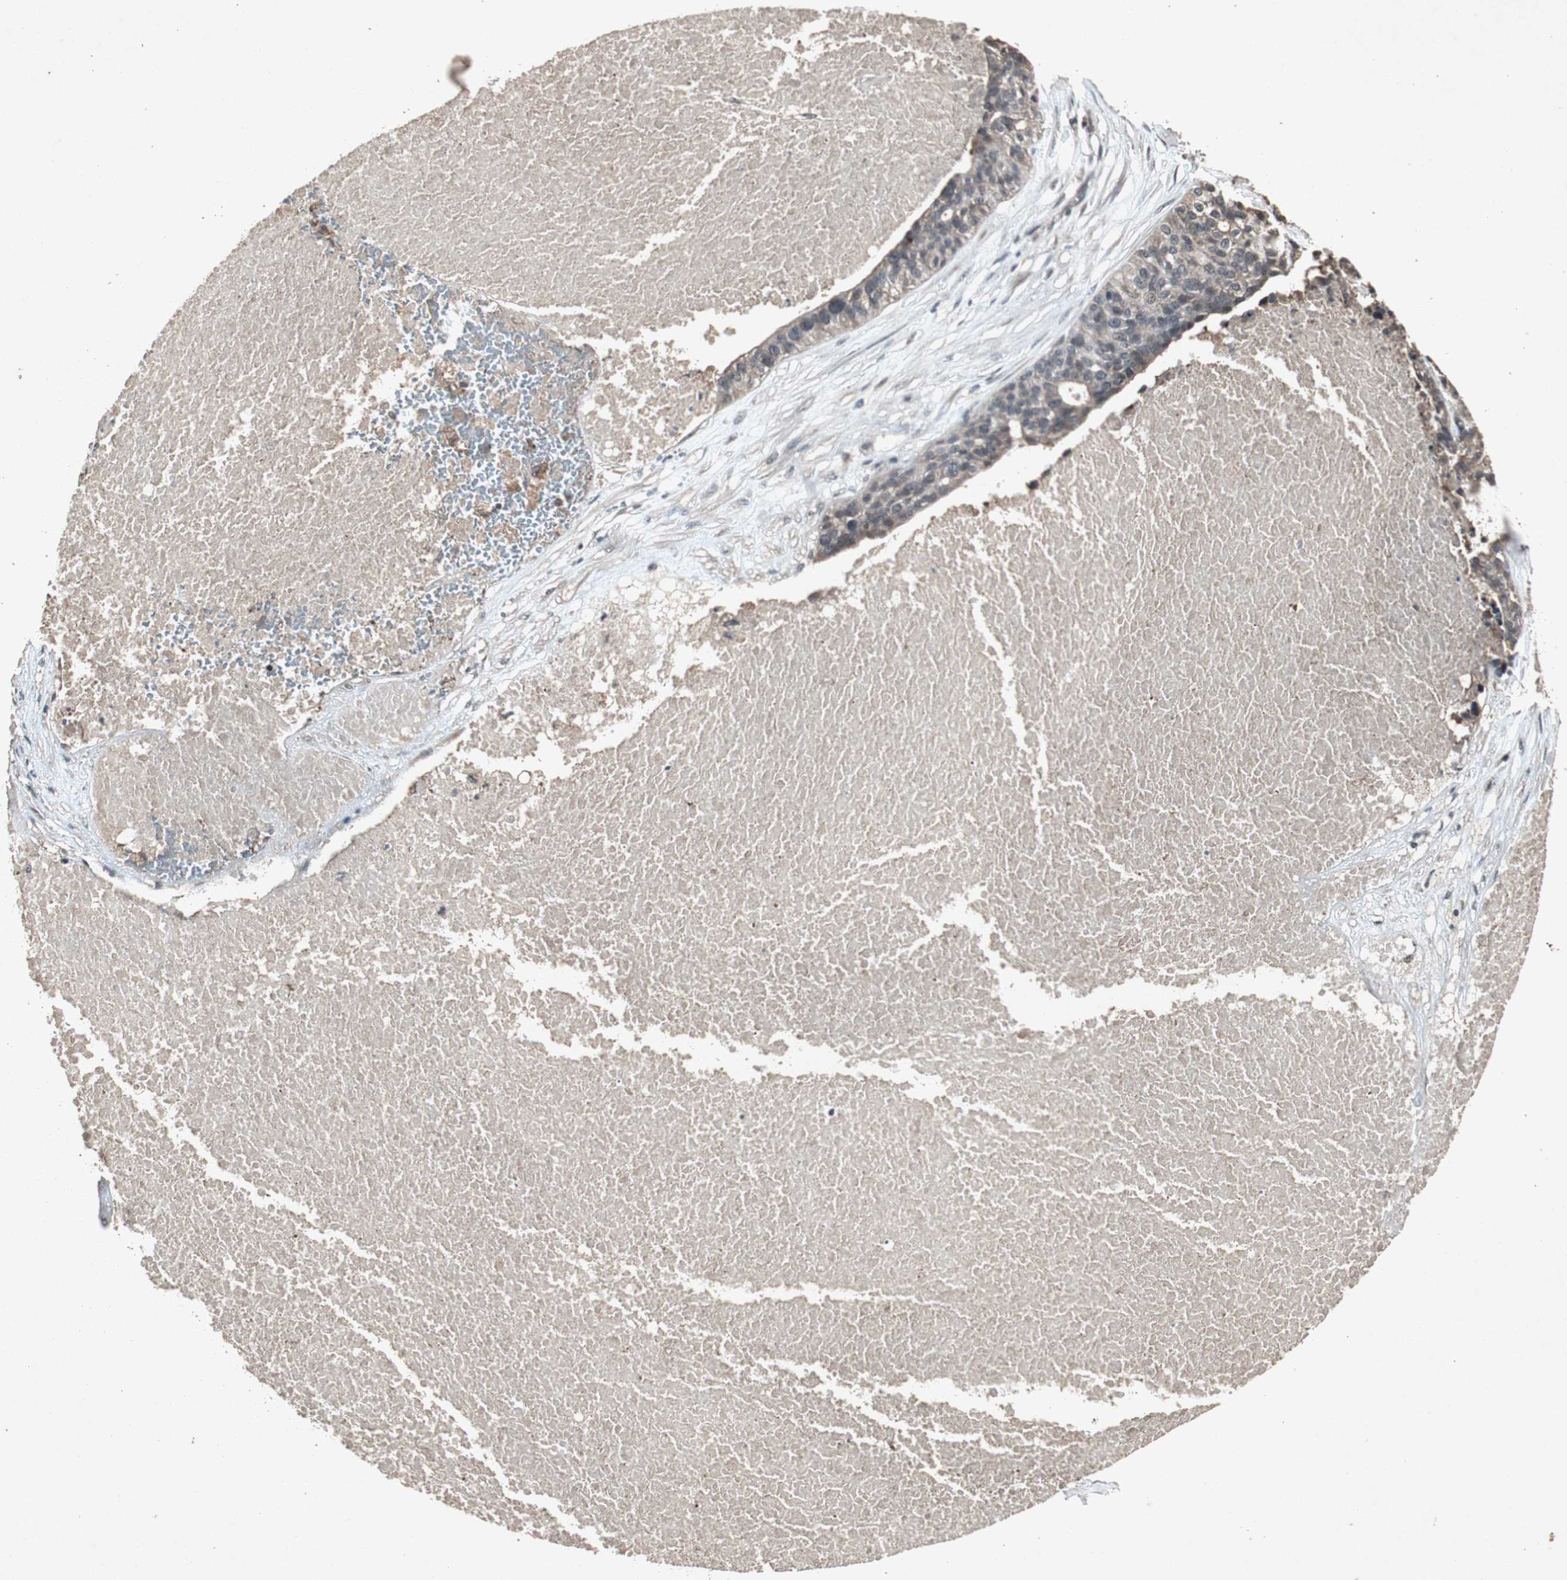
{"staining": {"intensity": "negative", "quantity": "none", "location": "none"}, "tissue": "ovarian cancer", "cell_type": "Tumor cells", "image_type": "cancer", "snomed": [{"axis": "morphology", "description": "Cystadenocarcinoma, serous, NOS"}, {"axis": "topography", "description": "Ovary"}], "caption": "Tumor cells are negative for brown protein staining in ovarian serous cystadenocarcinoma. (Brightfield microscopy of DAB immunohistochemistry (IHC) at high magnification).", "gene": "SLIT2", "patient": {"sex": "female", "age": 59}}